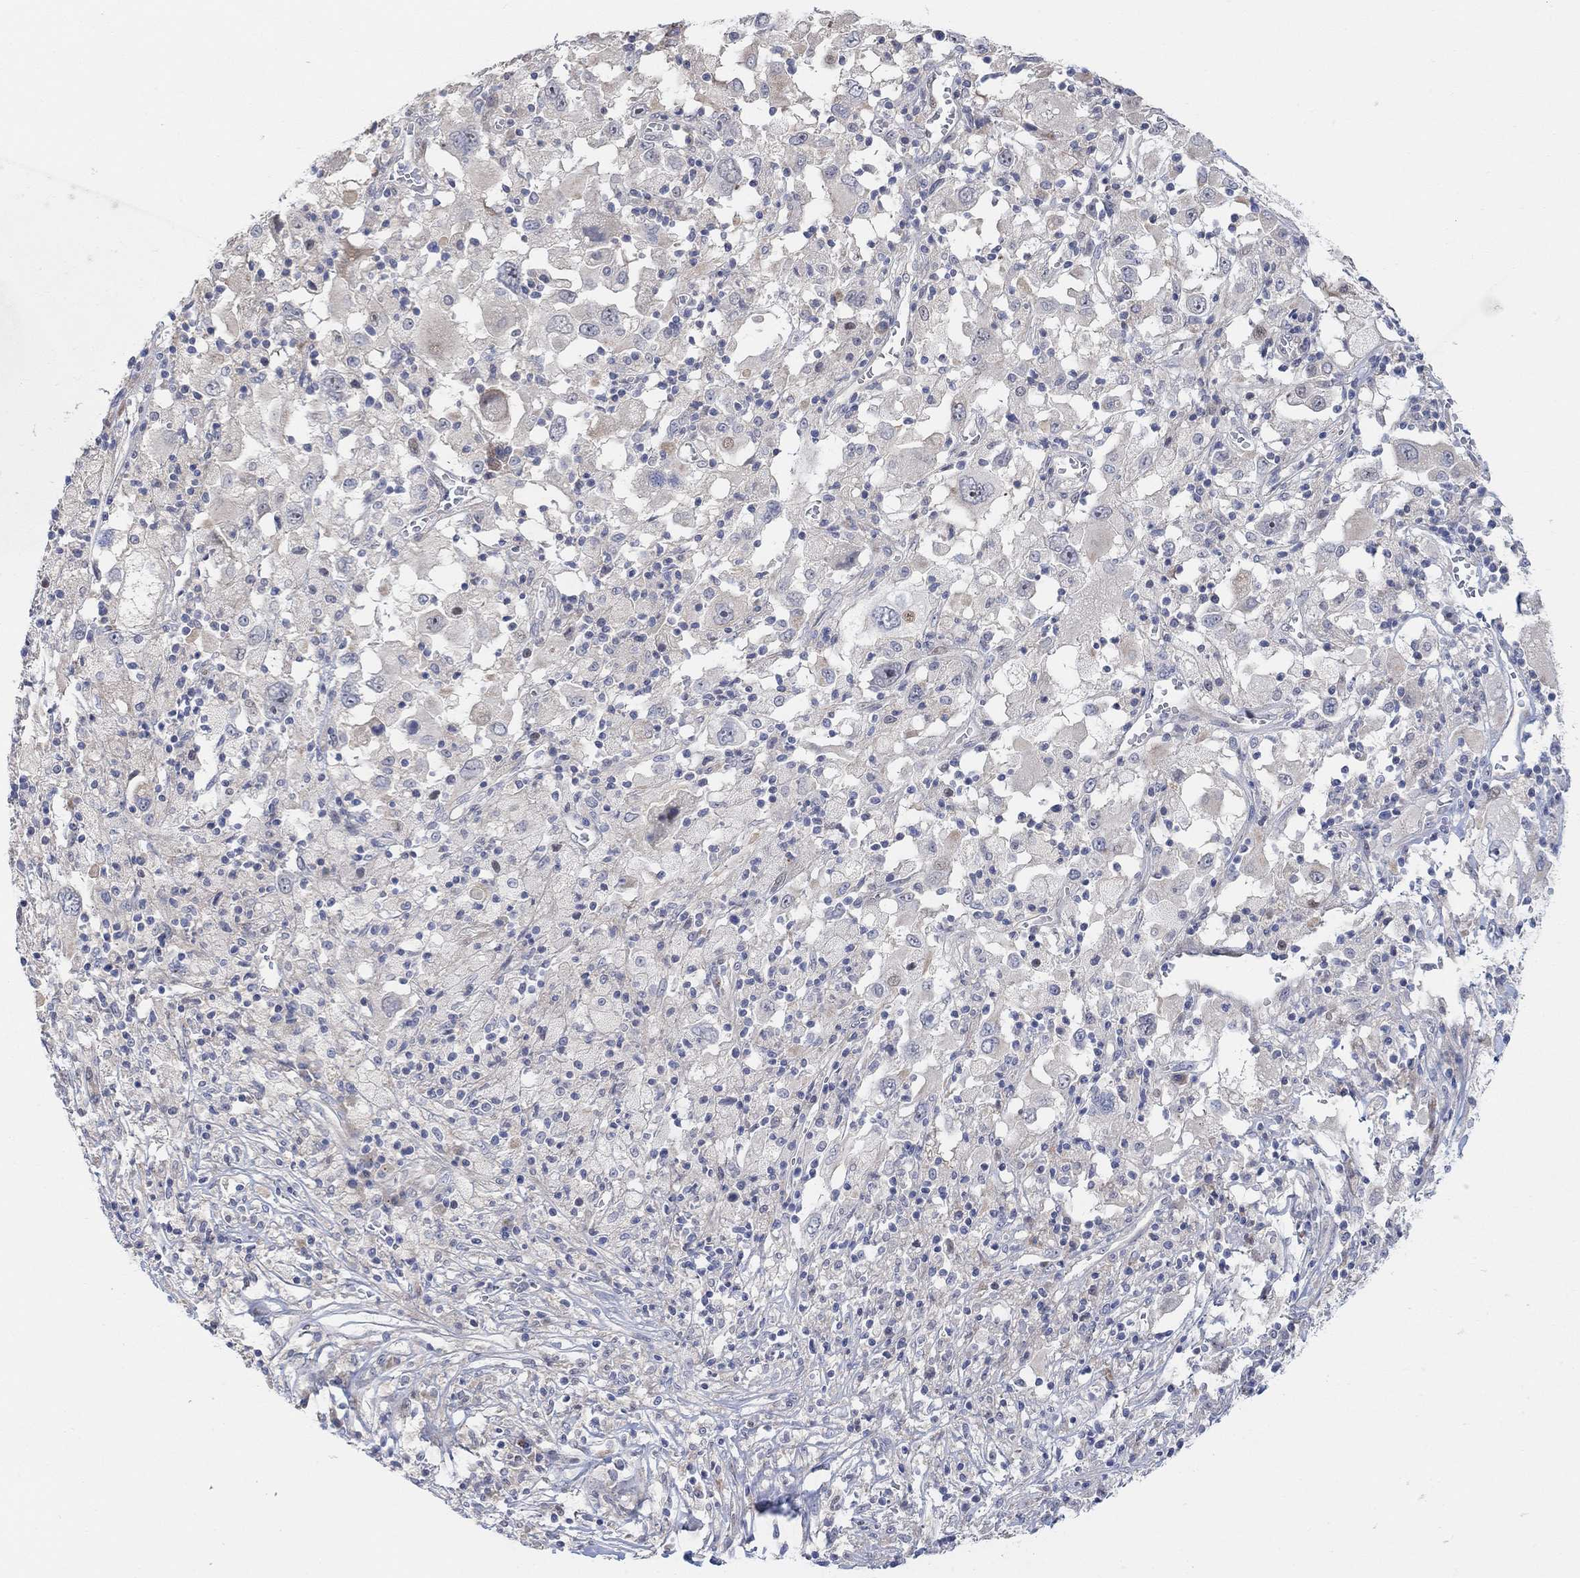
{"staining": {"intensity": "negative", "quantity": "none", "location": "none"}, "tissue": "melanoma", "cell_type": "Tumor cells", "image_type": "cancer", "snomed": [{"axis": "morphology", "description": "Malignant melanoma, Metastatic site"}, {"axis": "topography", "description": "Soft tissue"}], "caption": "High magnification brightfield microscopy of malignant melanoma (metastatic site) stained with DAB (3,3'-diaminobenzidine) (brown) and counterstained with hematoxylin (blue): tumor cells show no significant staining.", "gene": "CNTF", "patient": {"sex": "male", "age": 50}}